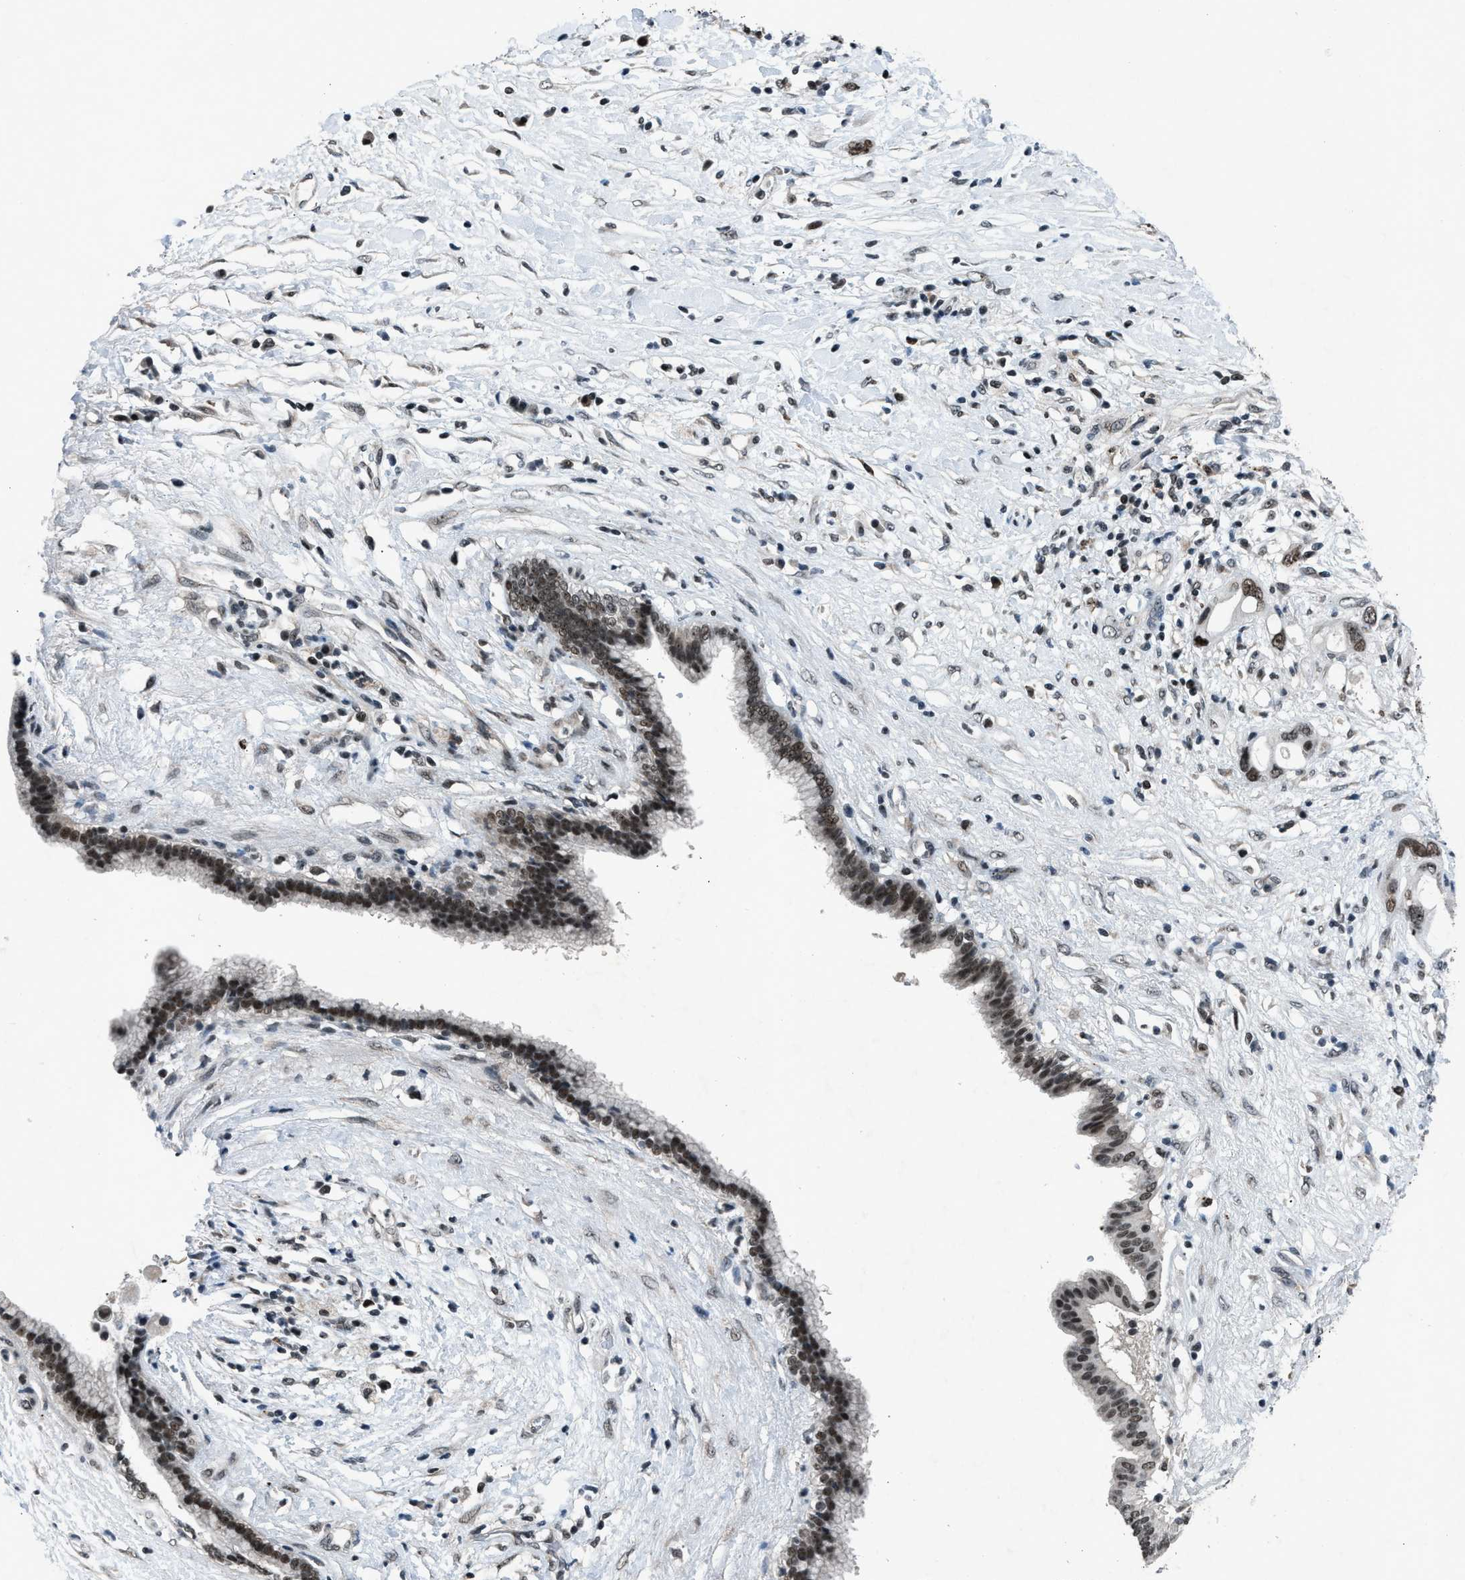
{"staining": {"intensity": "moderate", "quantity": ">75%", "location": "nuclear"}, "tissue": "pancreatic cancer", "cell_type": "Tumor cells", "image_type": "cancer", "snomed": [{"axis": "morphology", "description": "Adenocarcinoma, NOS"}, {"axis": "topography", "description": "Pancreas"}], "caption": "Pancreatic cancer (adenocarcinoma) stained with a brown dye displays moderate nuclear positive positivity in about >75% of tumor cells.", "gene": "ADCY1", "patient": {"sex": "female", "age": 56}}